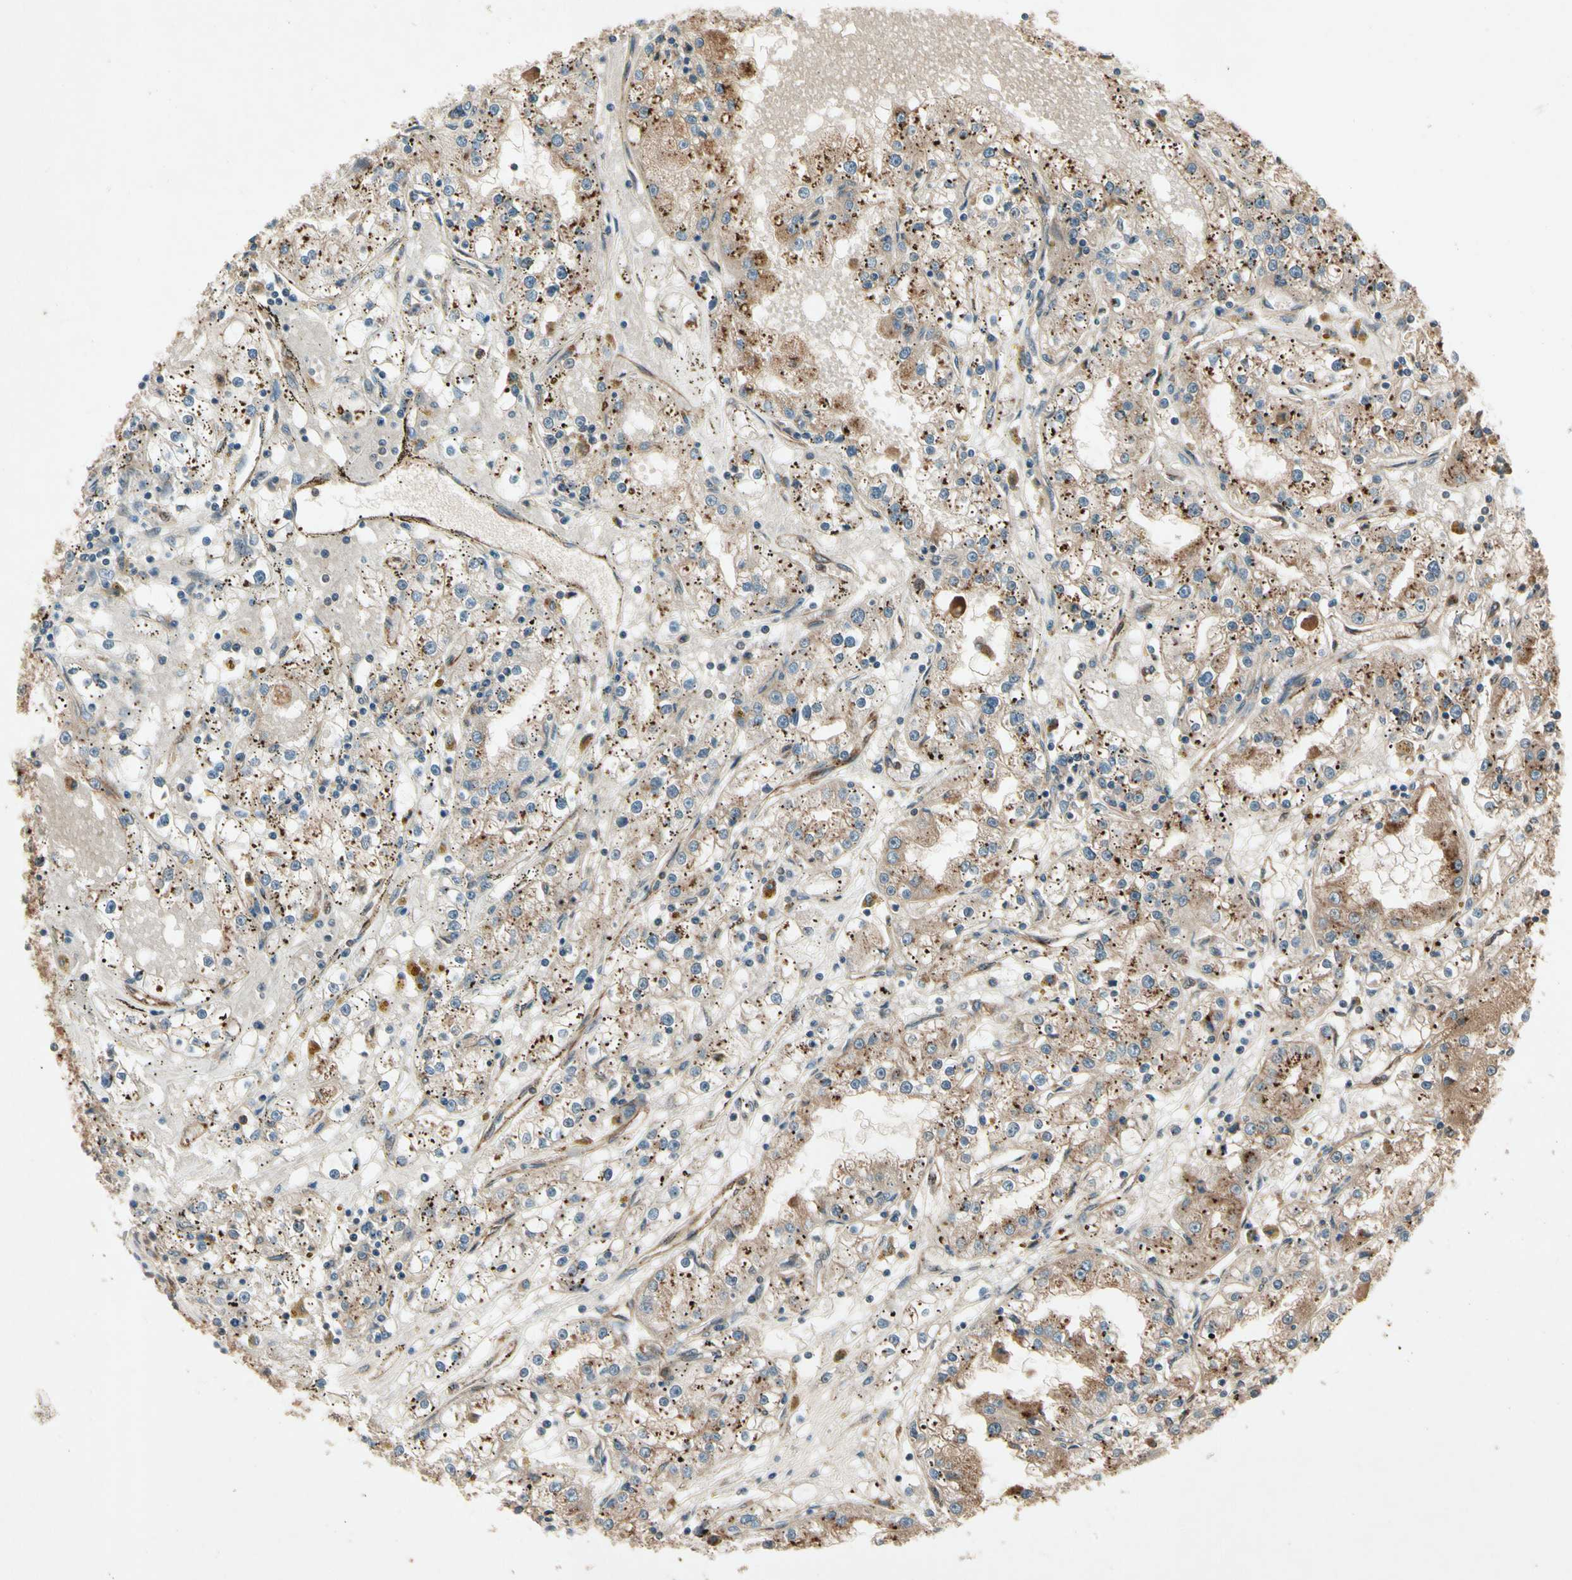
{"staining": {"intensity": "moderate", "quantity": "25%-75%", "location": "cytoplasmic/membranous"}, "tissue": "renal cancer", "cell_type": "Tumor cells", "image_type": "cancer", "snomed": [{"axis": "morphology", "description": "Adenocarcinoma, NOS"}, {"axis": "topography", "description": "Kidney"}], "caption": "This is a micrograph of immunohistochemistry (IHC) staining of renal cancer, which shows moderate staining in the cytoplasmic/membranous of tumor cells.", "gene": "FLOT1", "patient": {"sex": "male", "age": 56}}